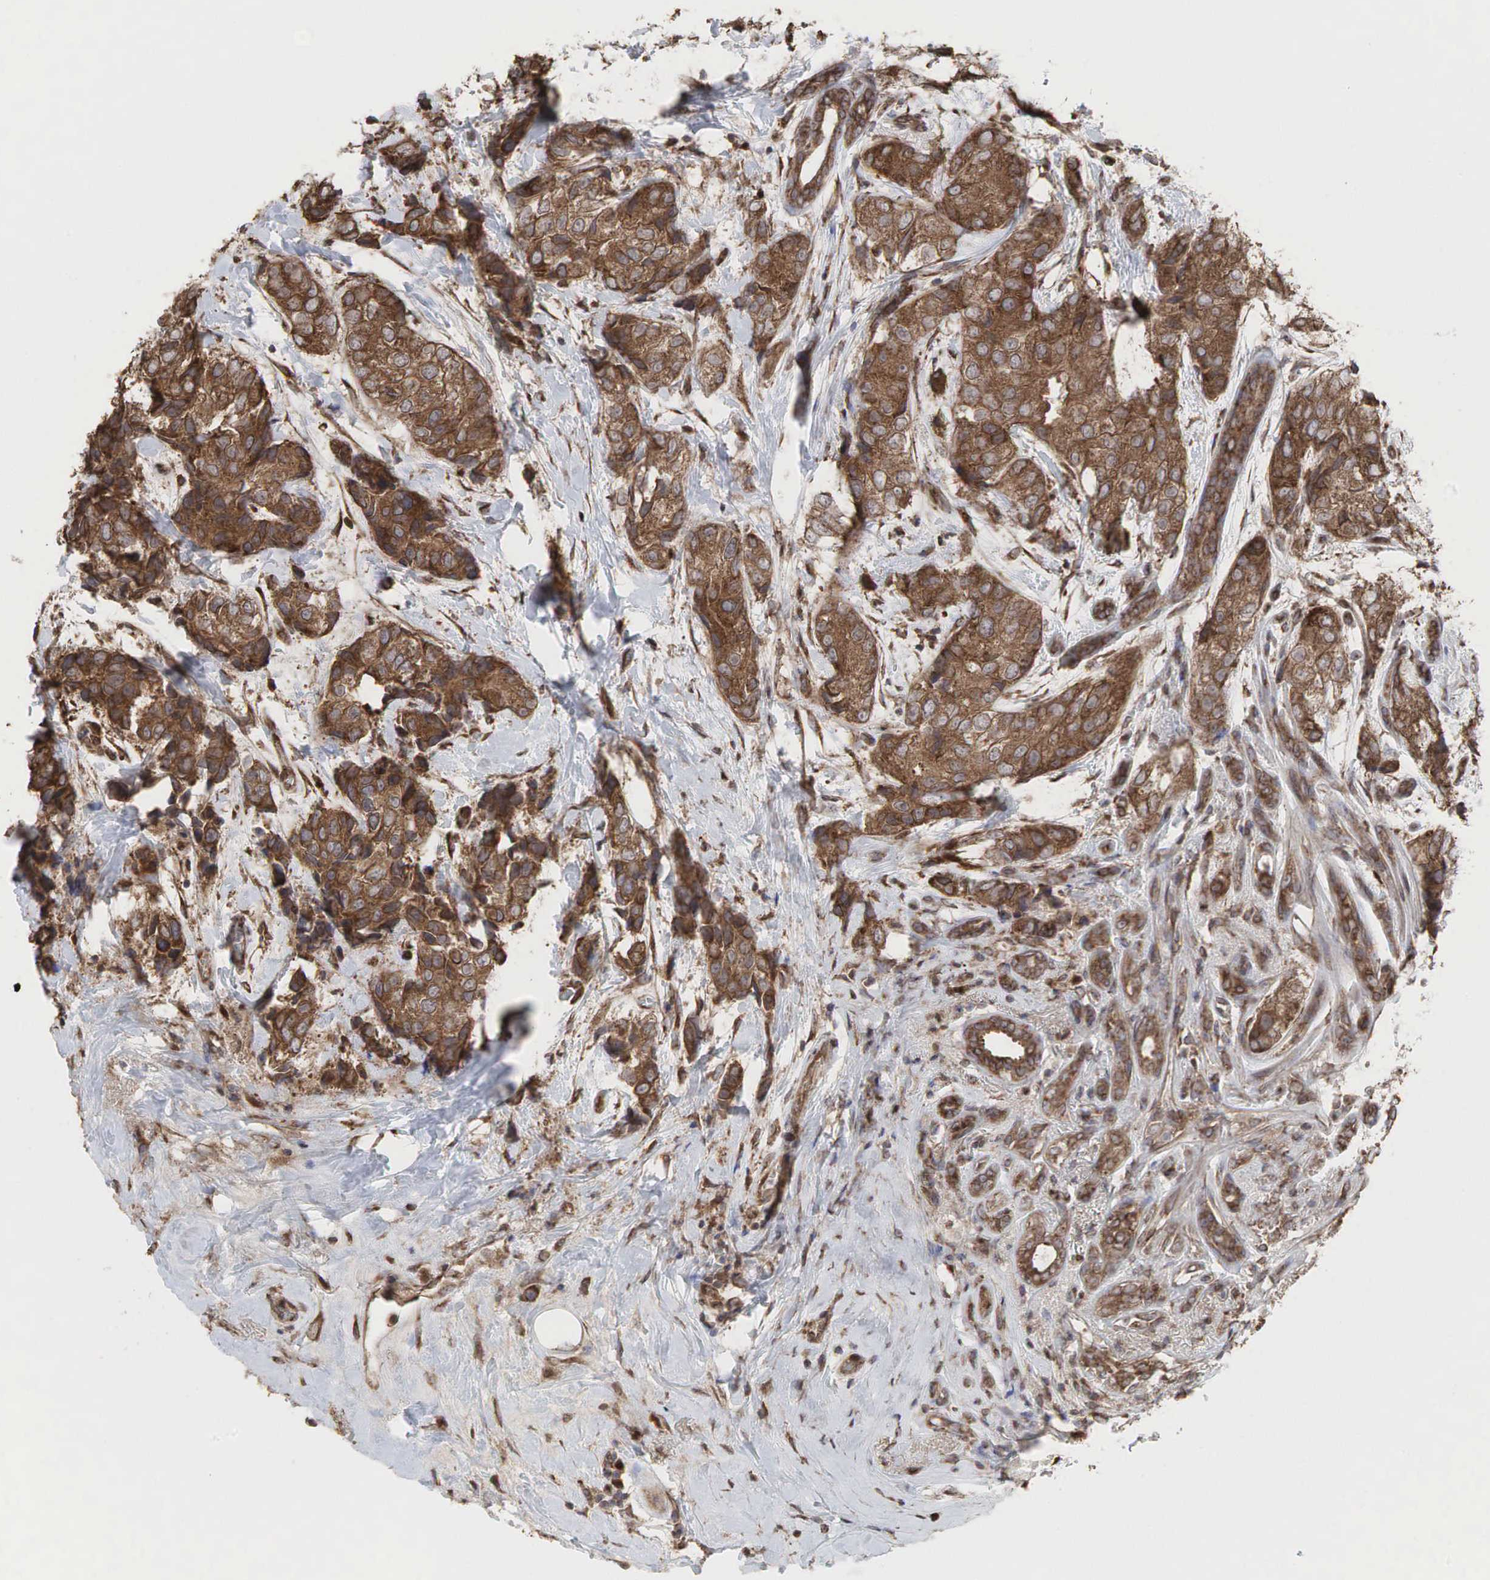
{"staining": {"intensity": "strong", "quantity": ">75%", "location": "cytoplasmic/membranous"}, "tissue": "breast cancer", "cell_type": "Tumor cells", "image_type": "cancer", "snomed": [{"axis": "morphology", "description": "Duct carcinoma"}, {"axis": "topography", "description": "Breast"}], "caption": "The immunohistochemical stain labels strong cytoplasmic/membranous positivity in tumor cells of infiltrating ductal carcinoma (breast) tissue. (DAB (3,3'-diaminobenzidine) IHC with brightfield microscopy, high magnification).", "gene": "PABPC5", "patient": {"sex": "female", "age": 68}}